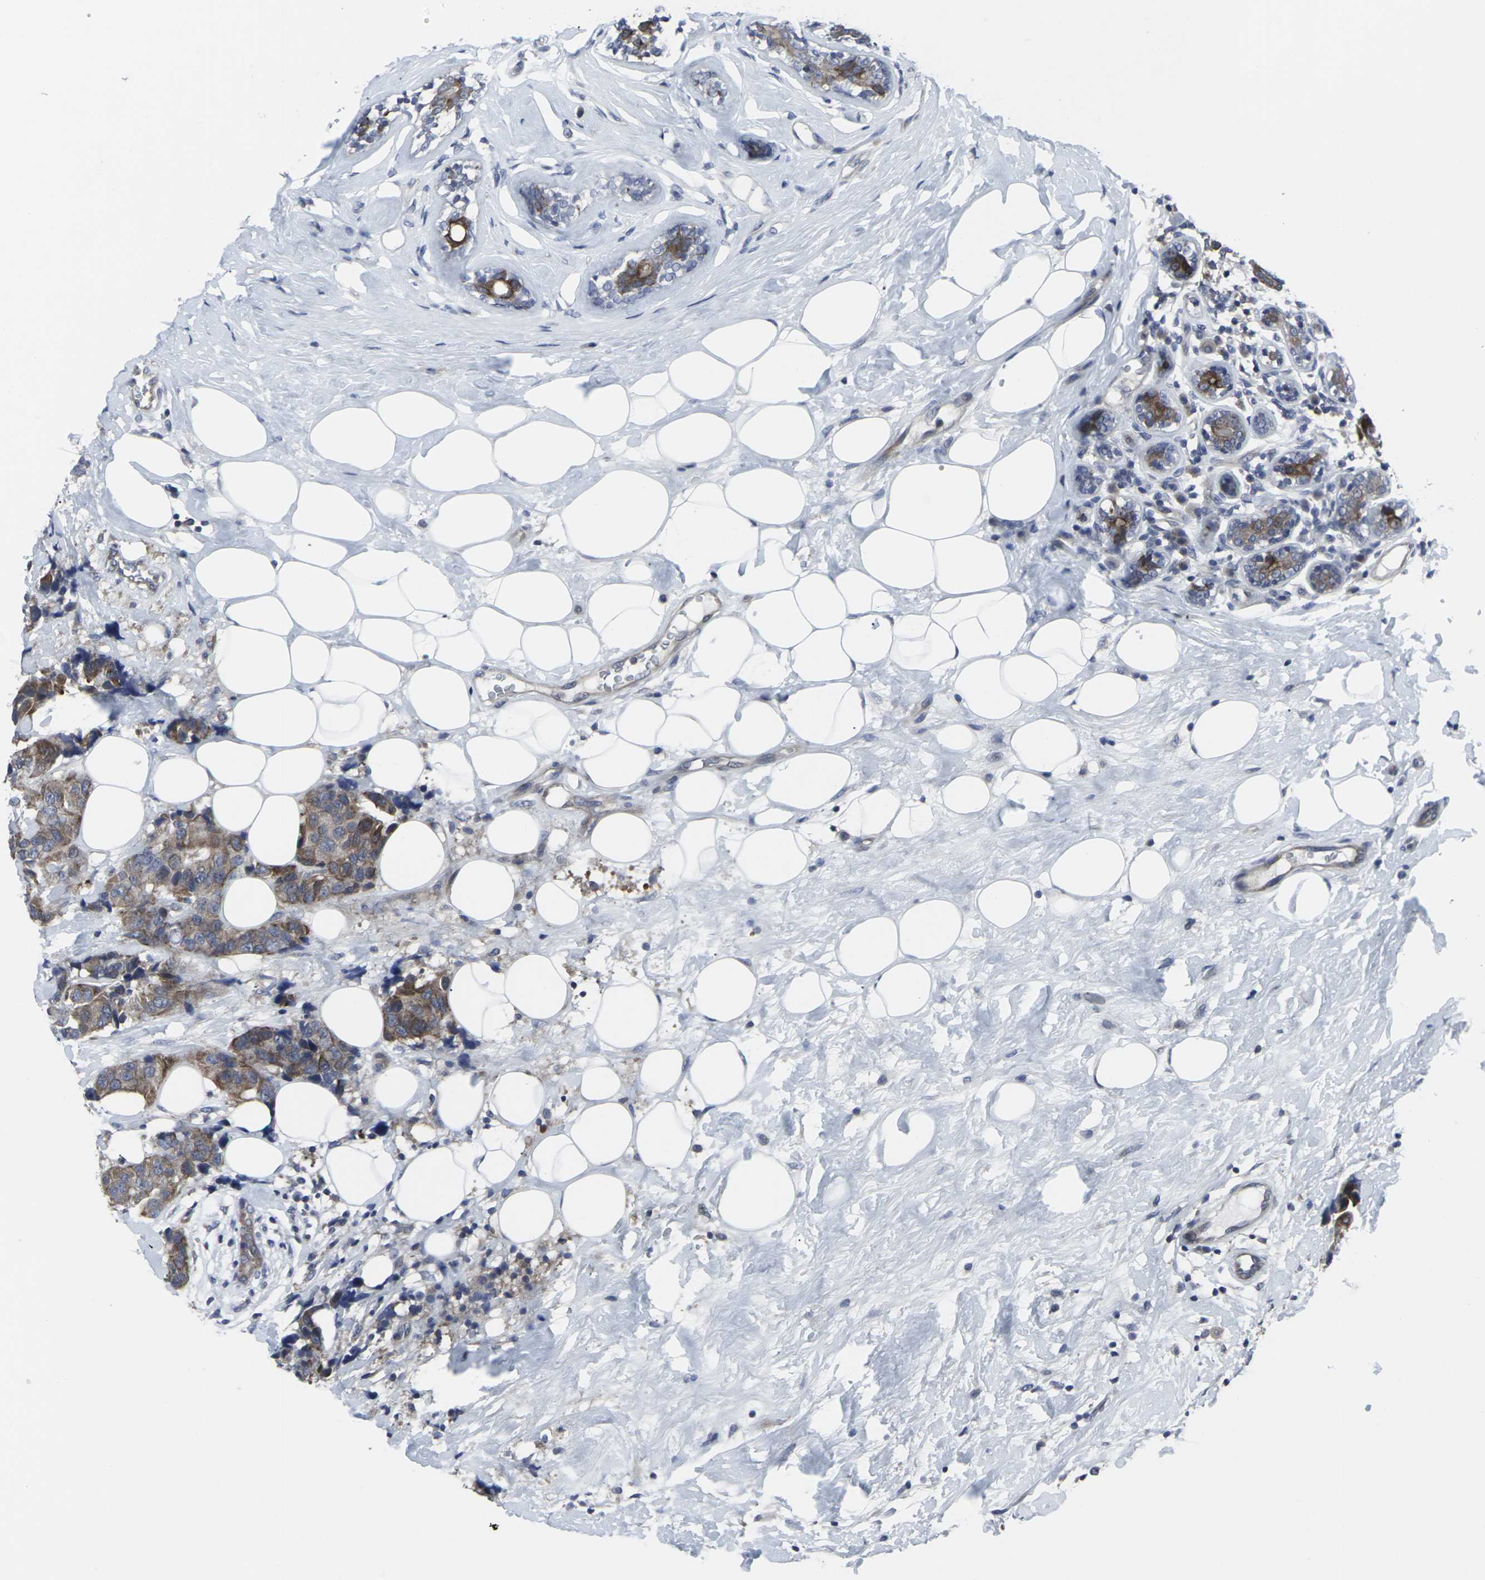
{"staining": {"intensity": "strong", "quantity": "25%-75%", "location": "cytoplasmic/membranous"}, "tissue": "breast cancer", "cell_type": "Tumor cells", "image_type": "cancer", "snomed": [{"axis": "morphology", "description": "Normal tissue, NOS"}, {"axis": "morphology", "description": "Duct carcinoma"}, {"axis": "topography", "description": "Breast"}], "caption": "Tumor cells display strong cytoplasmic/membranous positivity in approximately 25%-75% of cells in breast intraductal carcinoma.", "gene": "HPRT1", "patient": {"sex": "female", "age": 39}}